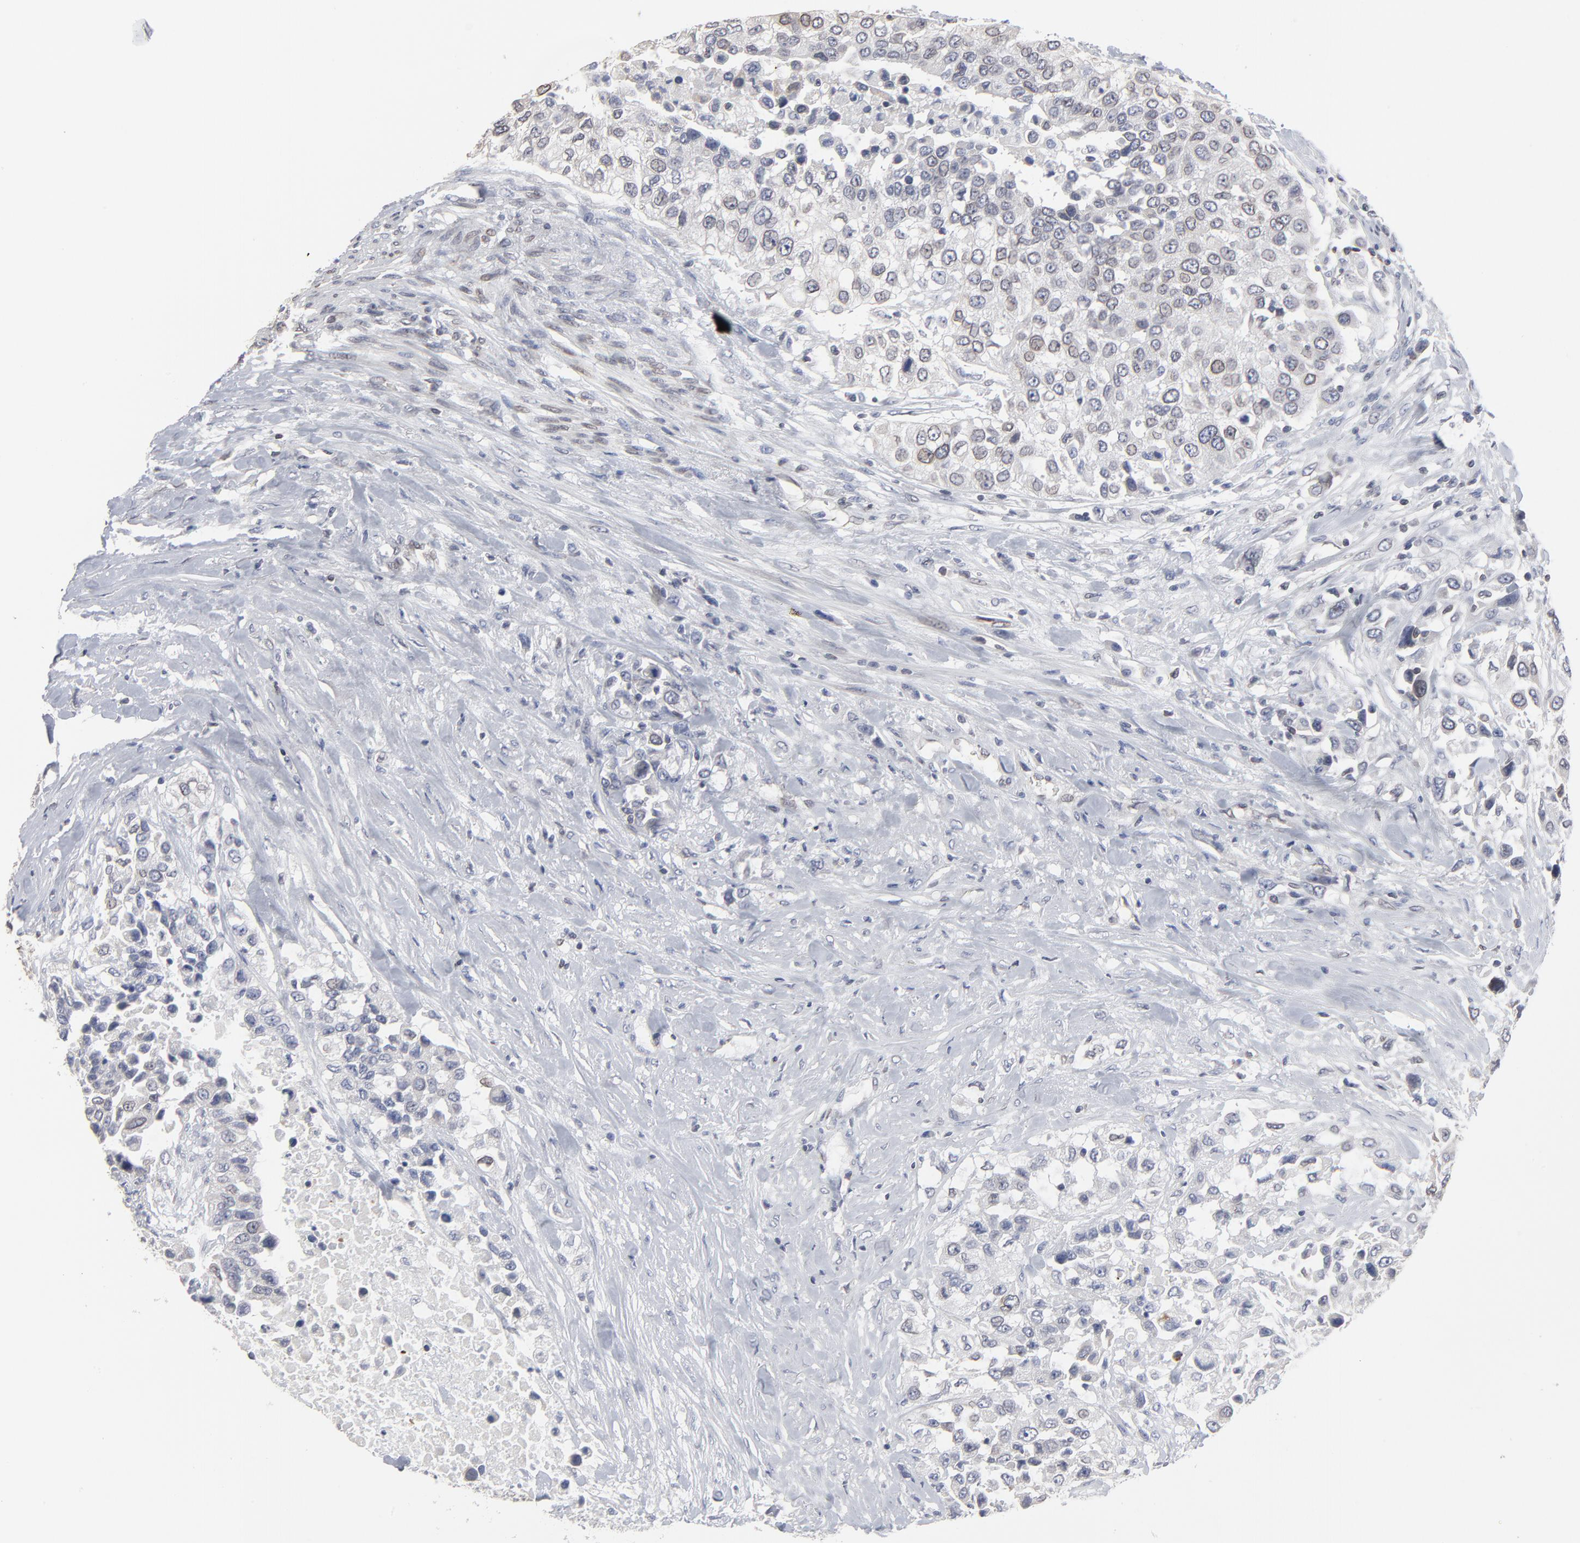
{"staining": {"intensity": "weak", "quantity": "25%-75%", "location": "cytoplasmic/membranous,nuclear"}, "tissue": "urothelial cancer", "cell_type": "Tumor cells", "image_type": "cancer", "snomed": [{"axis": "morphology", "description": "Urothelial carcinoma, High grade"}, {"axis": "topography", "description": "Urinary bladder"}], "caption": "Urothelial carcinoma (high-grade) was stained to show a protein in brown. There is low levels of weak cytoplasmic/membranous and nuclear positivity in about 25%-75% of tumor cells. Nuclei are stained in blue.", "gene": "SYNE2", "patient": {"sex": "female", "age": 80}}